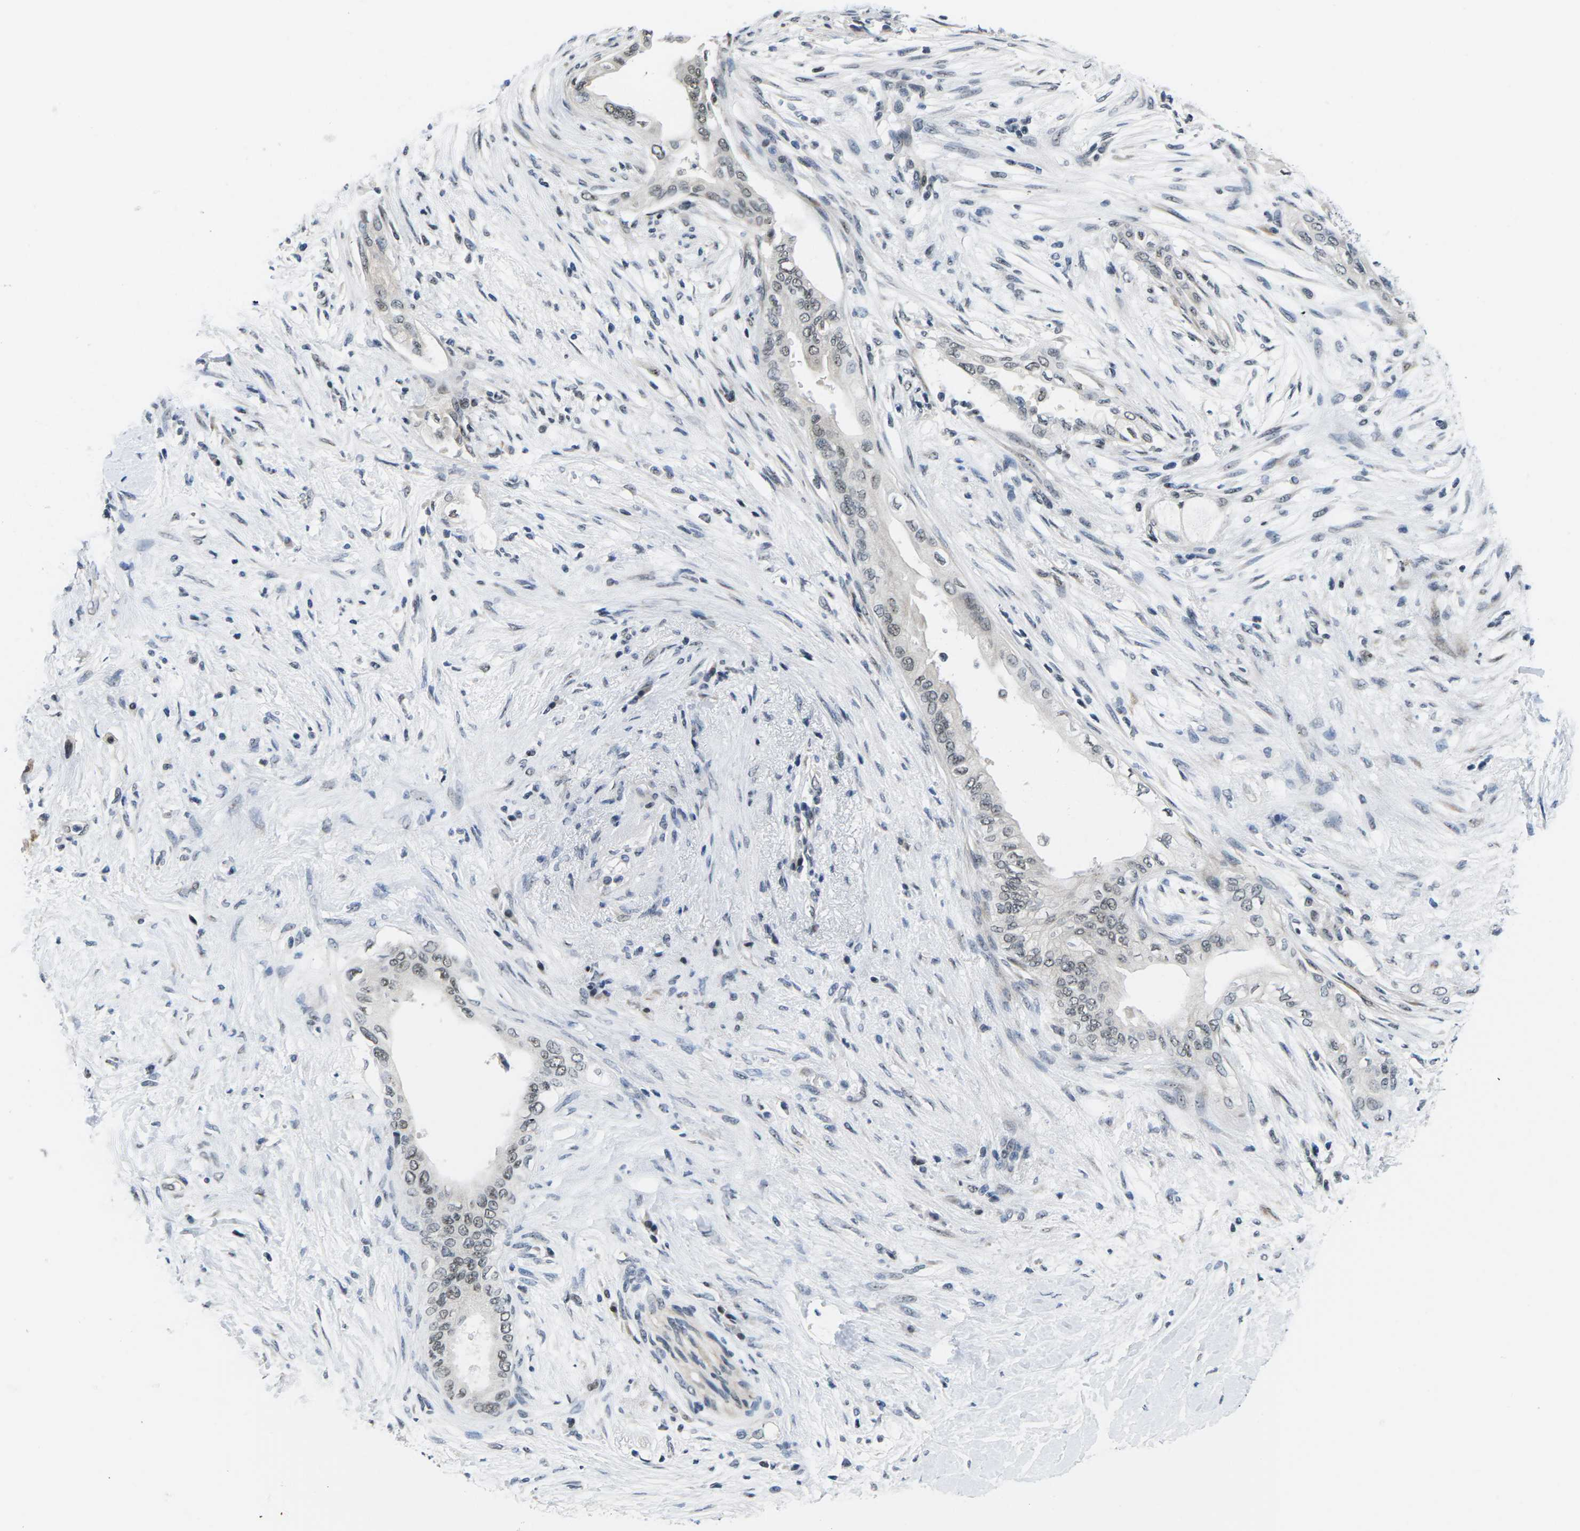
{"staining": {"intensity": "weak", "quantity": "<25%", "location": "nuclear"}, "tissue": "pancreatic cancer", "cell_type": "Tumor cells", "image_type": "cancer", "snomed": [{"axis": "morphology", "description": "Normal tissue, NOS"}, {"axis": "morphology", "description": "Adenocarcinoma, NOS"}, {"axis": "topography", "description": "Pancreas"}, {"axis": "topography", "description": "Duodenum"}], "caption": "The immunohistochemistry image has no significant expression in tumor cells of pancreatic adenocarcinoma tissue.", "gene": "NSRP1", "patient": {"sex": "female", "age": 60}}